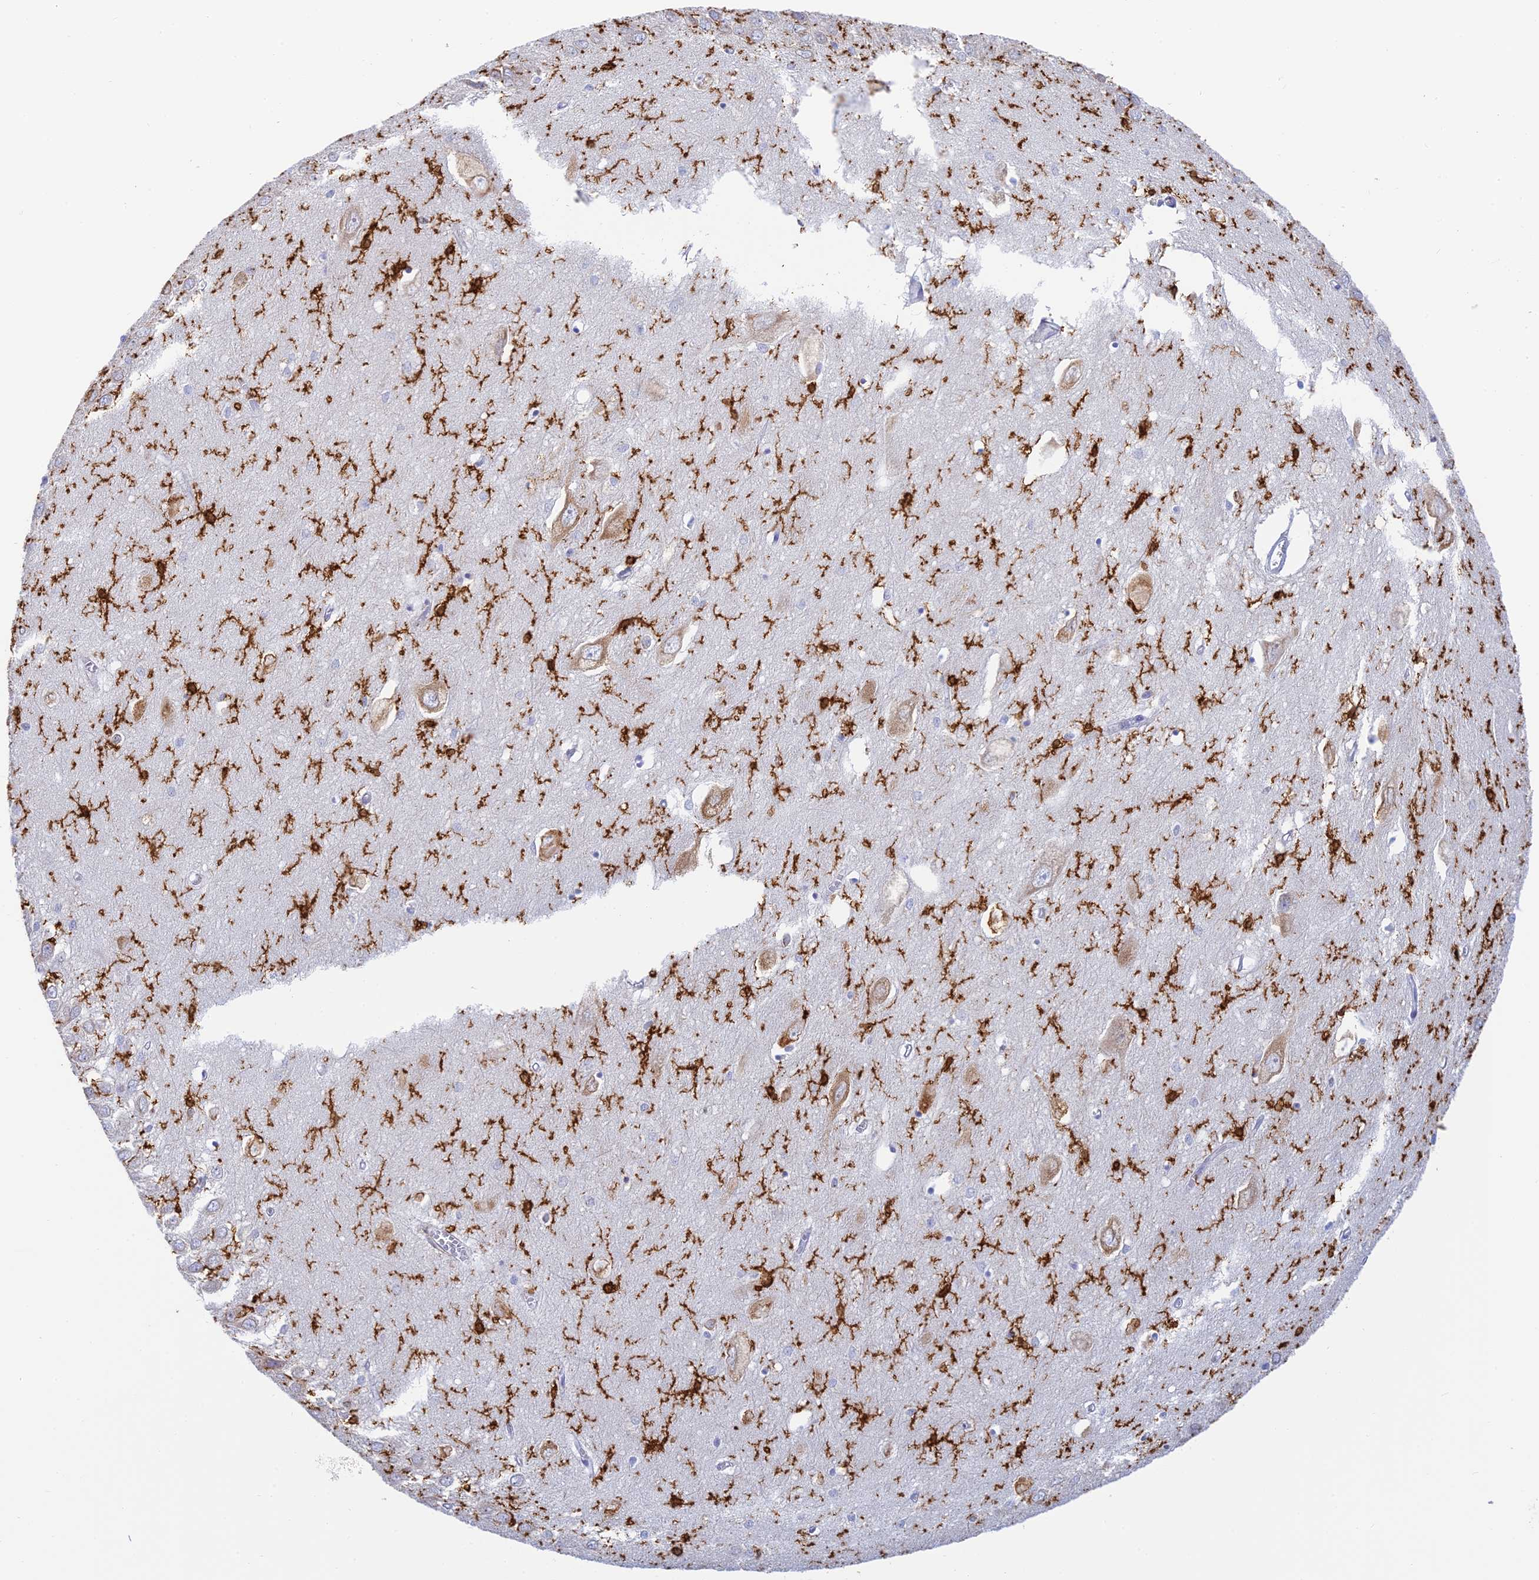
{"staining": {"intensity": "strong", "quantity": "<25%", "location": "cytoplasmic/membranous"}, "tissue": "hippocampus", "cell_type": "Glial cells", "image_type": "normal", "snomed": [{"axis": "morphology", "description": "Normal tissue, NOS"}, {"axis": "topography", "description": "Hippocampus"}], "caption": "This image exhibits immunohistochemistry (IHC) staining of normal human hippocampus, with medium strong cytoplasmic/membranous expression in about <25% of glial cells.", "gene": "CEP152", "patient": {"sex": "female", "age": 64}}